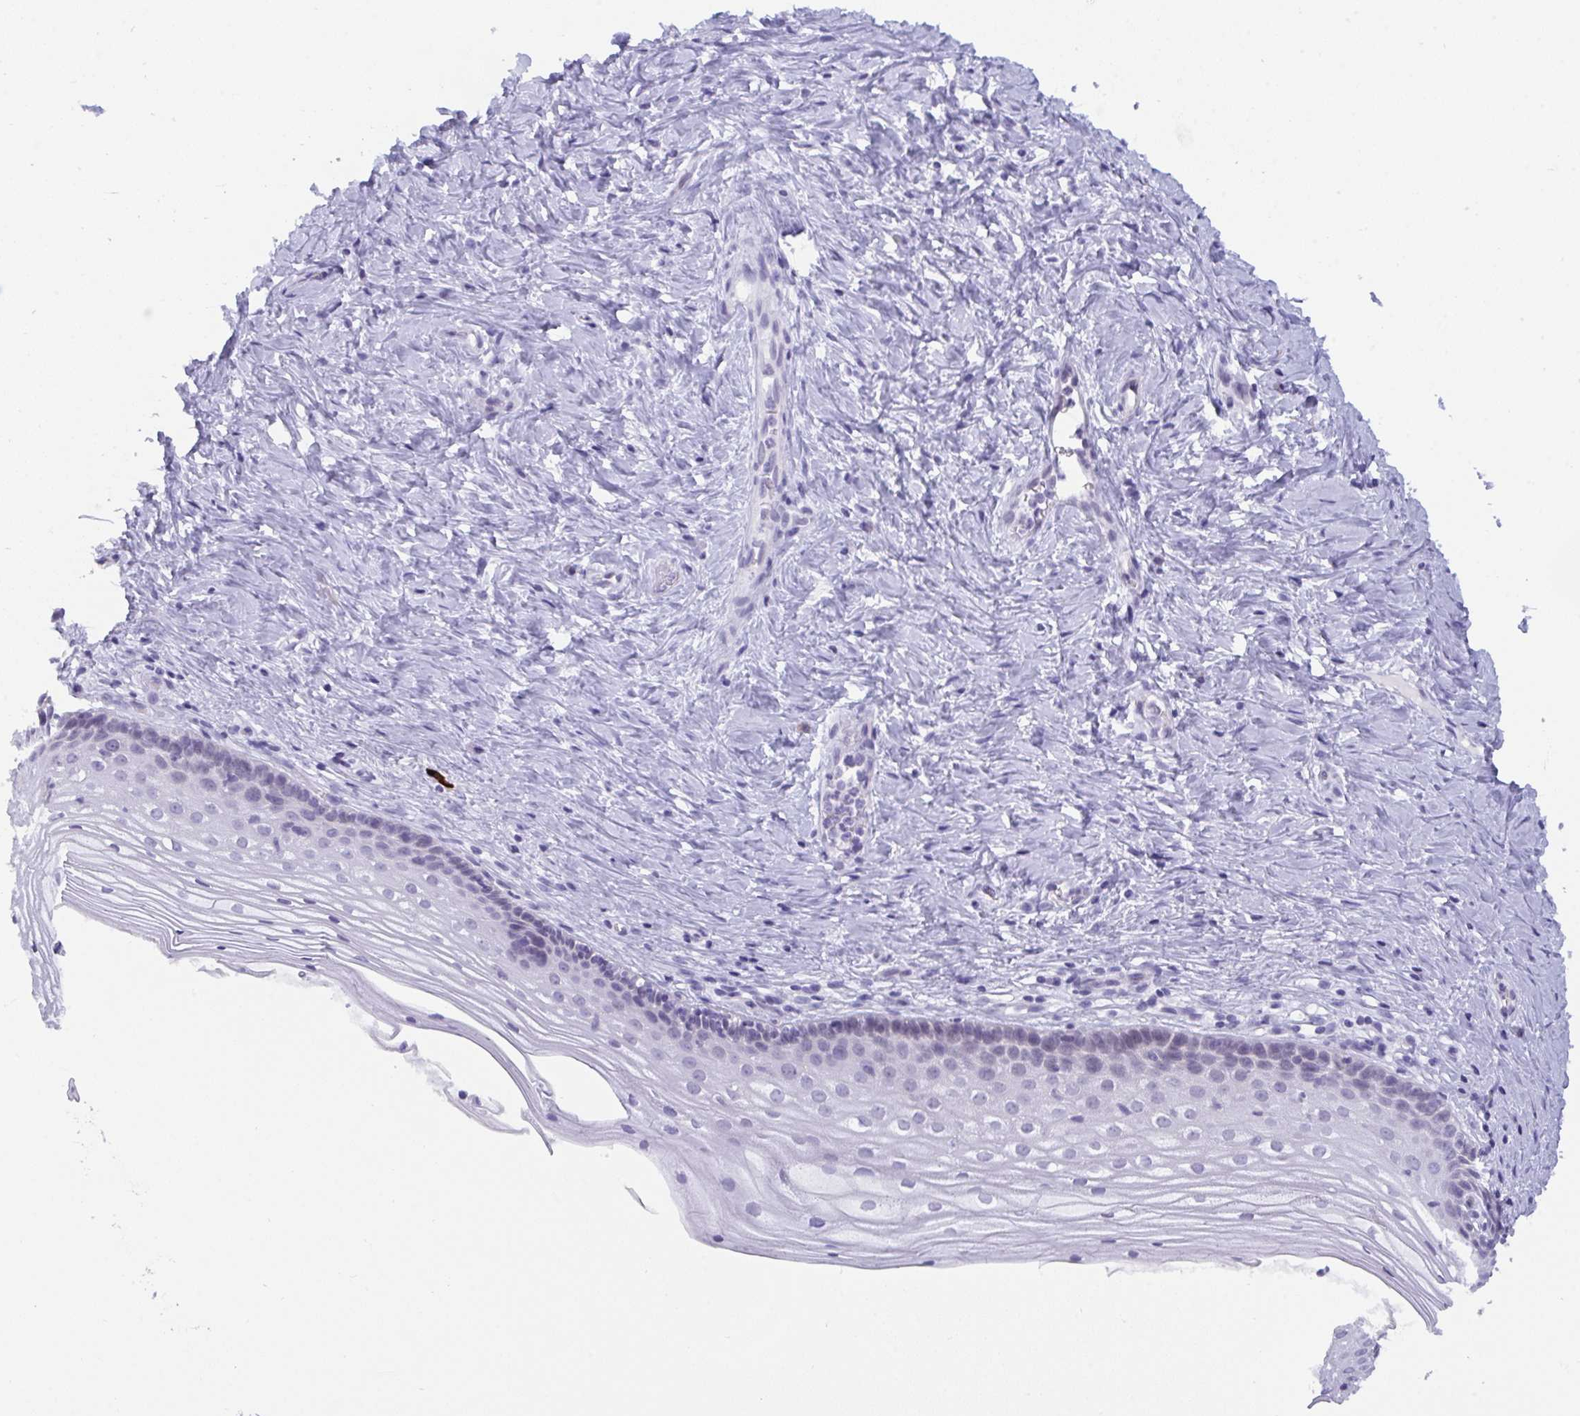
{"staining": {"intensity": "negative", "quantity": "none", "location": "none"}, "tissue": "vagina", "cell_type": "Squamous epithelial cells", "image_type": "normal", "snomed": [{"axis": "morphology", "description": "Normal tissue, NOS"}, {"axis": "topography", "description": "Vagina"}], "caption": "Immunohistochemistry image of normal vagina: human vagina stained with DAB (3,3'-diaminobenzidine) shows no significant protein expression in squamous epithelial cells. (DAB immunohistochemistry with hematoxylin counter stain).", "gene": "BMAL2", "patient": {"sex": "female", "age": 45}}